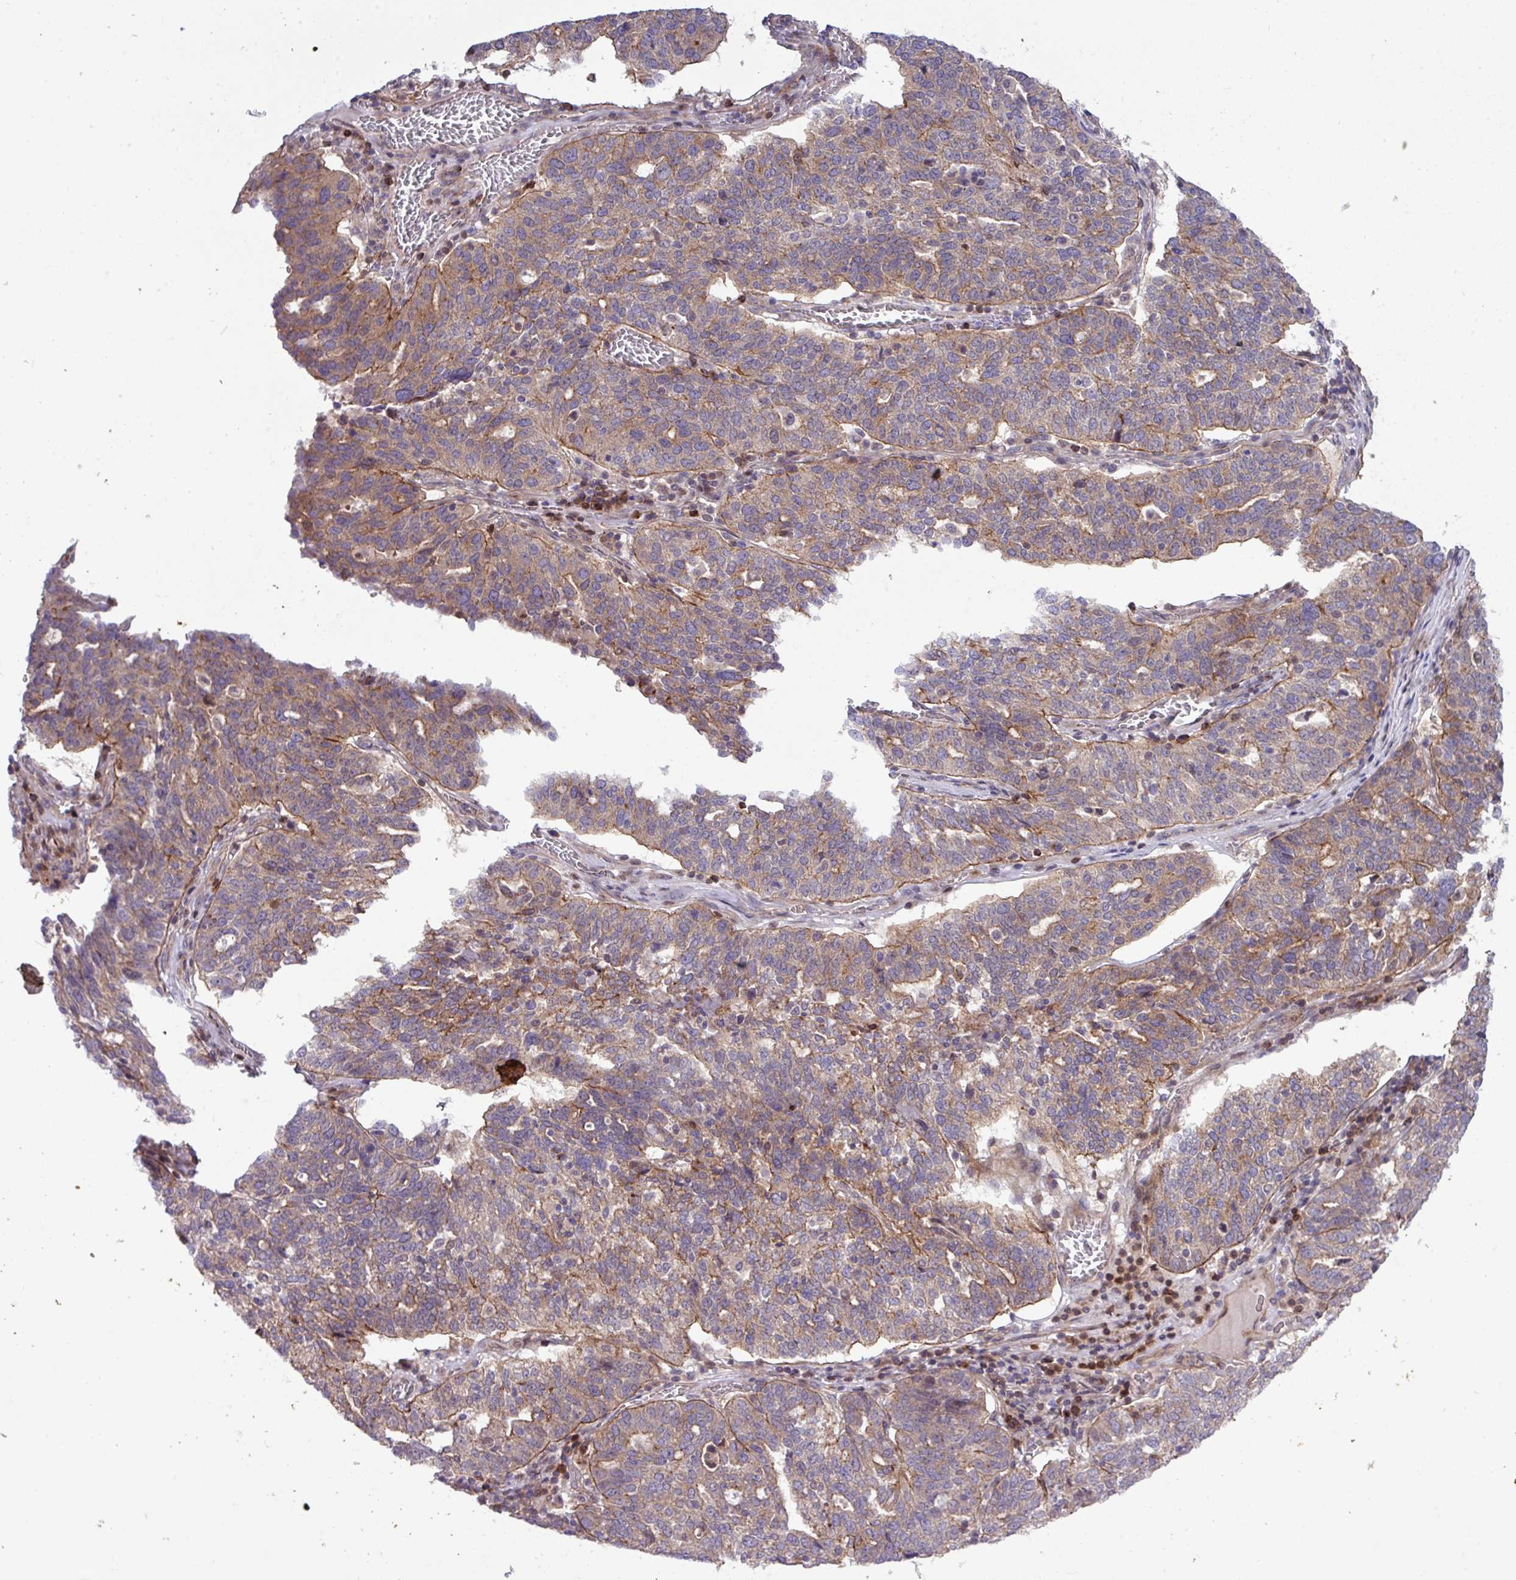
{"staining": {"intensity": "moderate", "quantity": "<25%", "location": "cytoplasmic/membranous"}, "tissue": "ovarian cancer", "cell_type": "Tumor cells", "image_type": "cancer", "snomed": [{"axis": "morphology", "description": "Cystadenocarcinoma, serous, NOS"}, {"axis": "topography", "description": "Ovary"}], "caption": "Ovarian cancer (serous cystadenocarcinoma) tissue exhibits moderate cytoplasmic/membranous positivity in about <25% of tumor cells, visualized by immunohistochemistry. Using DAB (brown) and hematoxylin (blue) stains, captured at high magnification using brightfield microscopy.", "gene": "CNTRL", "patient": {"sex": "female", "age": 59}}